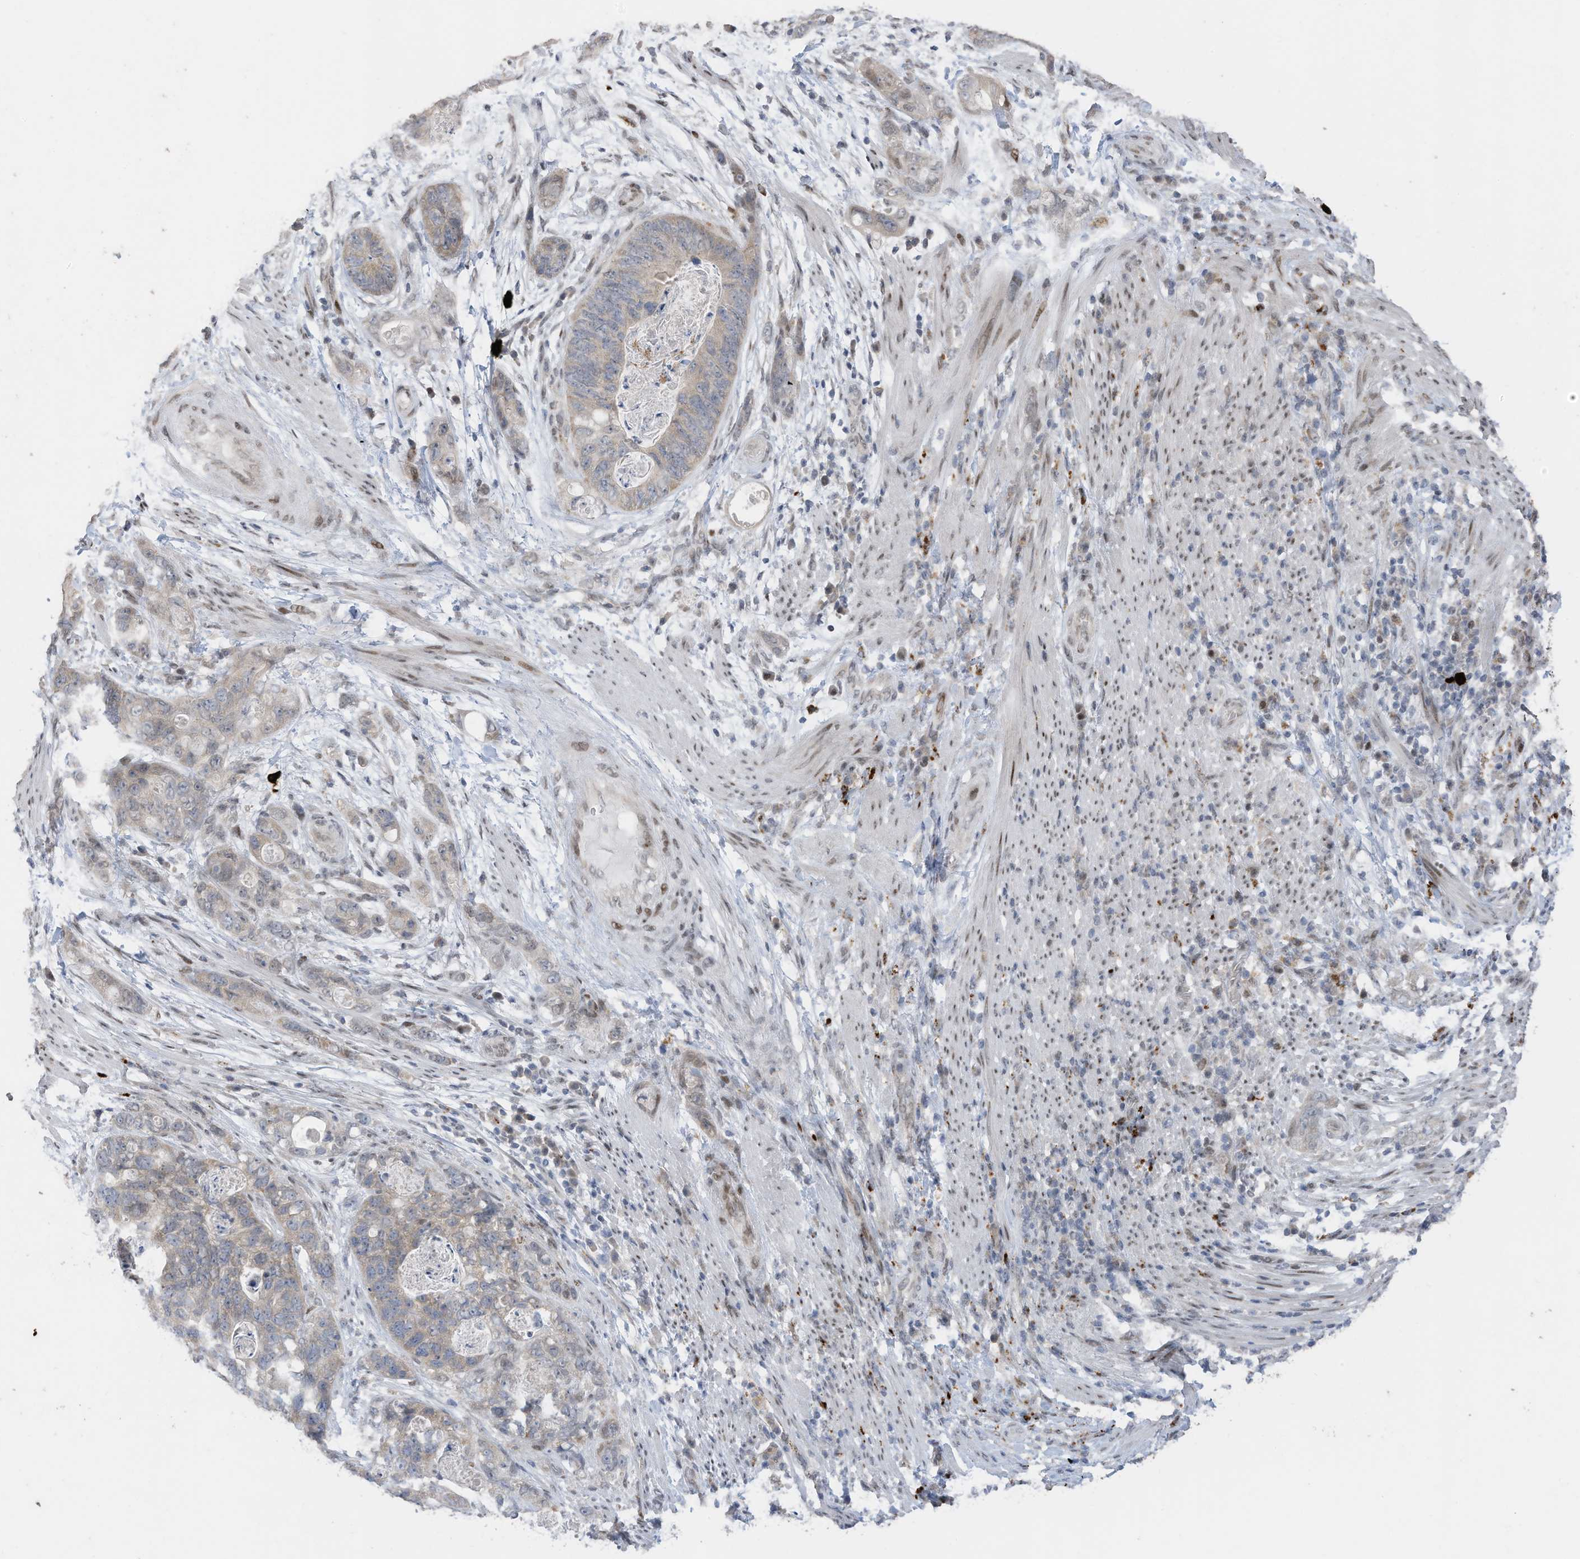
{"staining": {"intensity": "weak", "quantity": "<25%", "location": "cytoplasmic/membranous"}, "tissue": "stomach cancer", "cell_type": "Tumor cells", "image_type": "cancer", "snomed": [{"axis": "morphology", "description": "Adenocarcinoma, NOS"}, {"axis": "topography", "description": "Stomach"}], "caption": "Tumor cells are negative for protein expression in human adenocarcinoma (stomach).", "gene": "RABL3", "patient": {"sex": "female", "age": 89}}